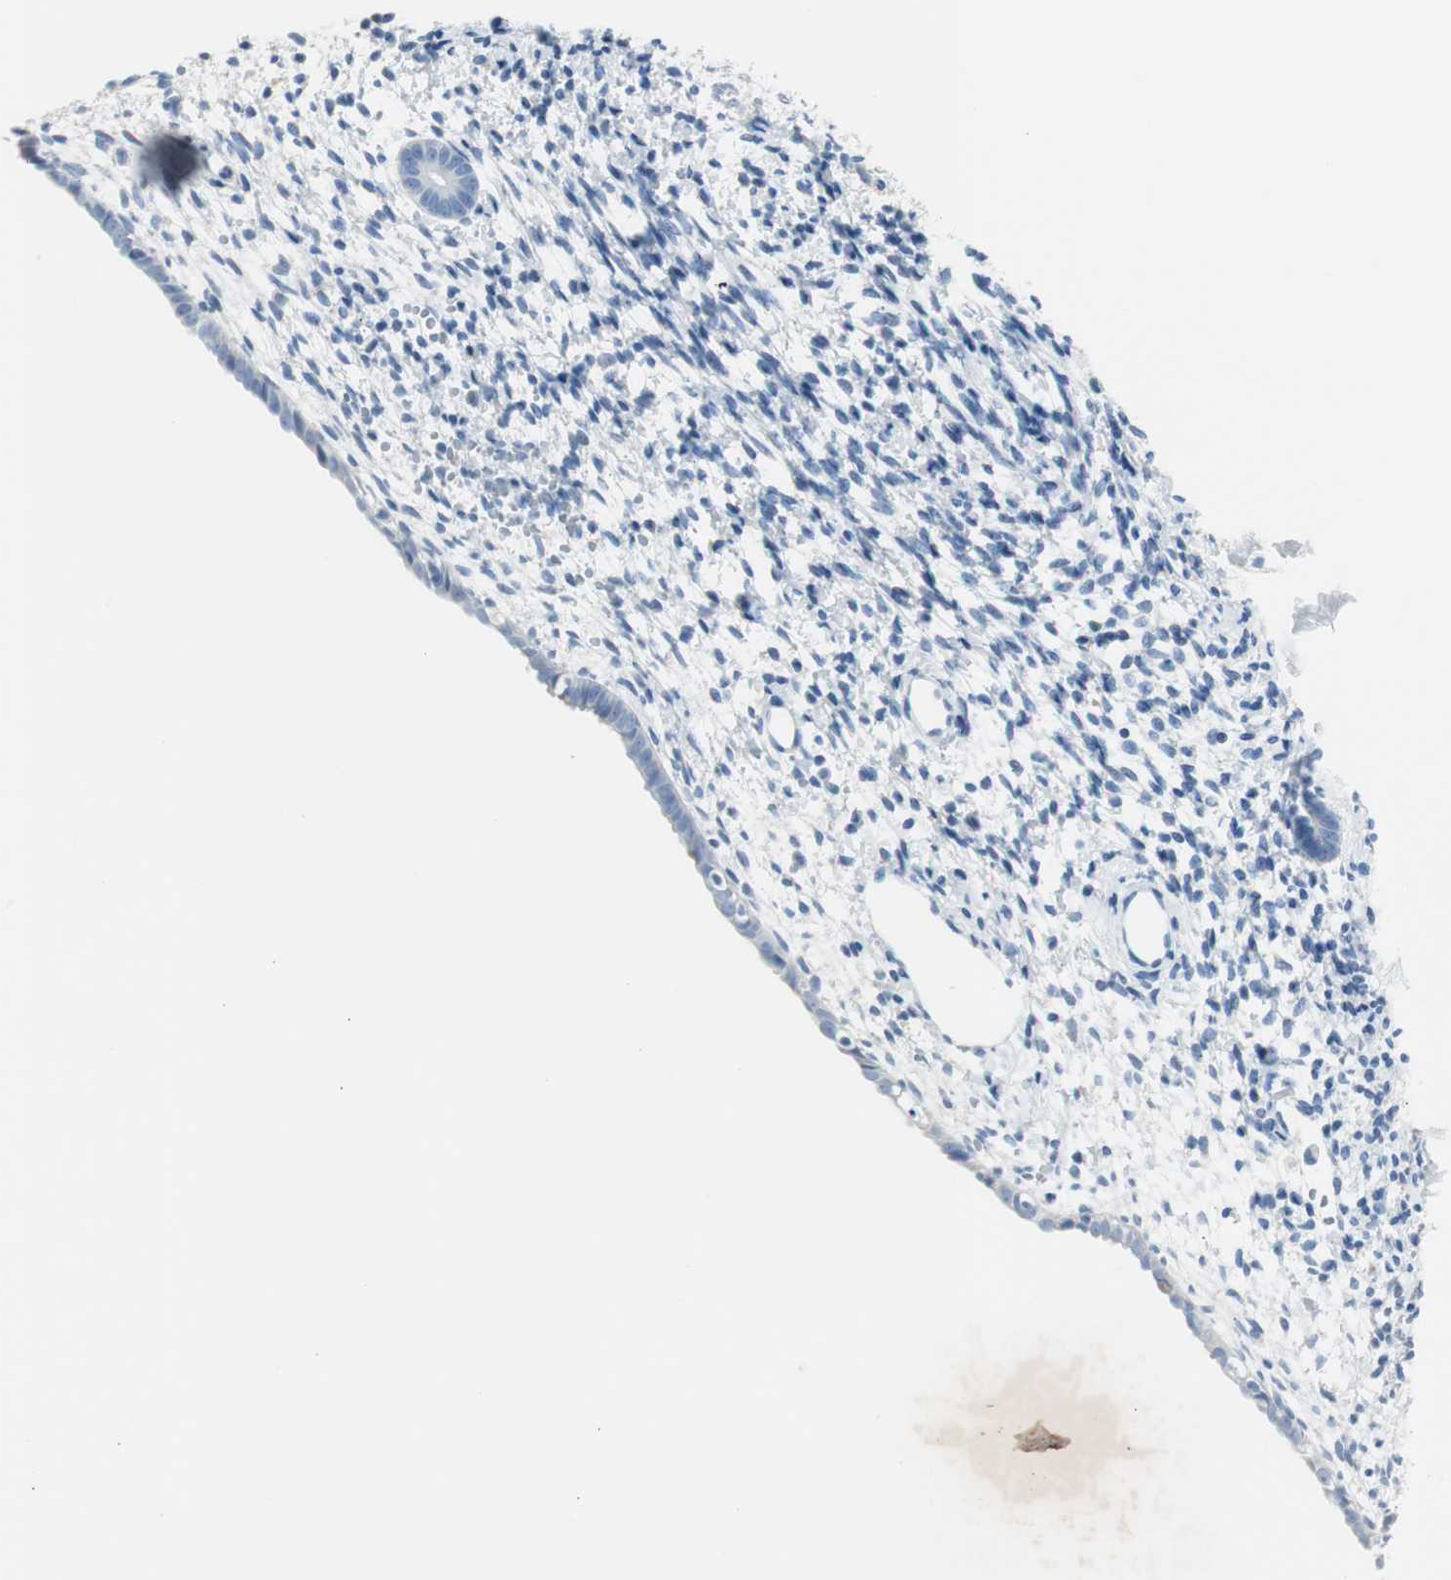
{"staining": {"intensity": "negative", "quantity": "none", "location": "none"}, "tissue": "endometrium", "cell_type": "Cells in endometrial stroma", "image_type": "normal", "snomed": [{"axis": "morphology", "description": "Normal tissue, NOS"}, {"axis": "topography", "description": "Endometrium"}], "caption": "The photomicrograph displays no staining of cells in endometrial stroma in unremarkable endometrium.", "gene": "S100A7A", "patient": {"sex": "female", "age": 71}}